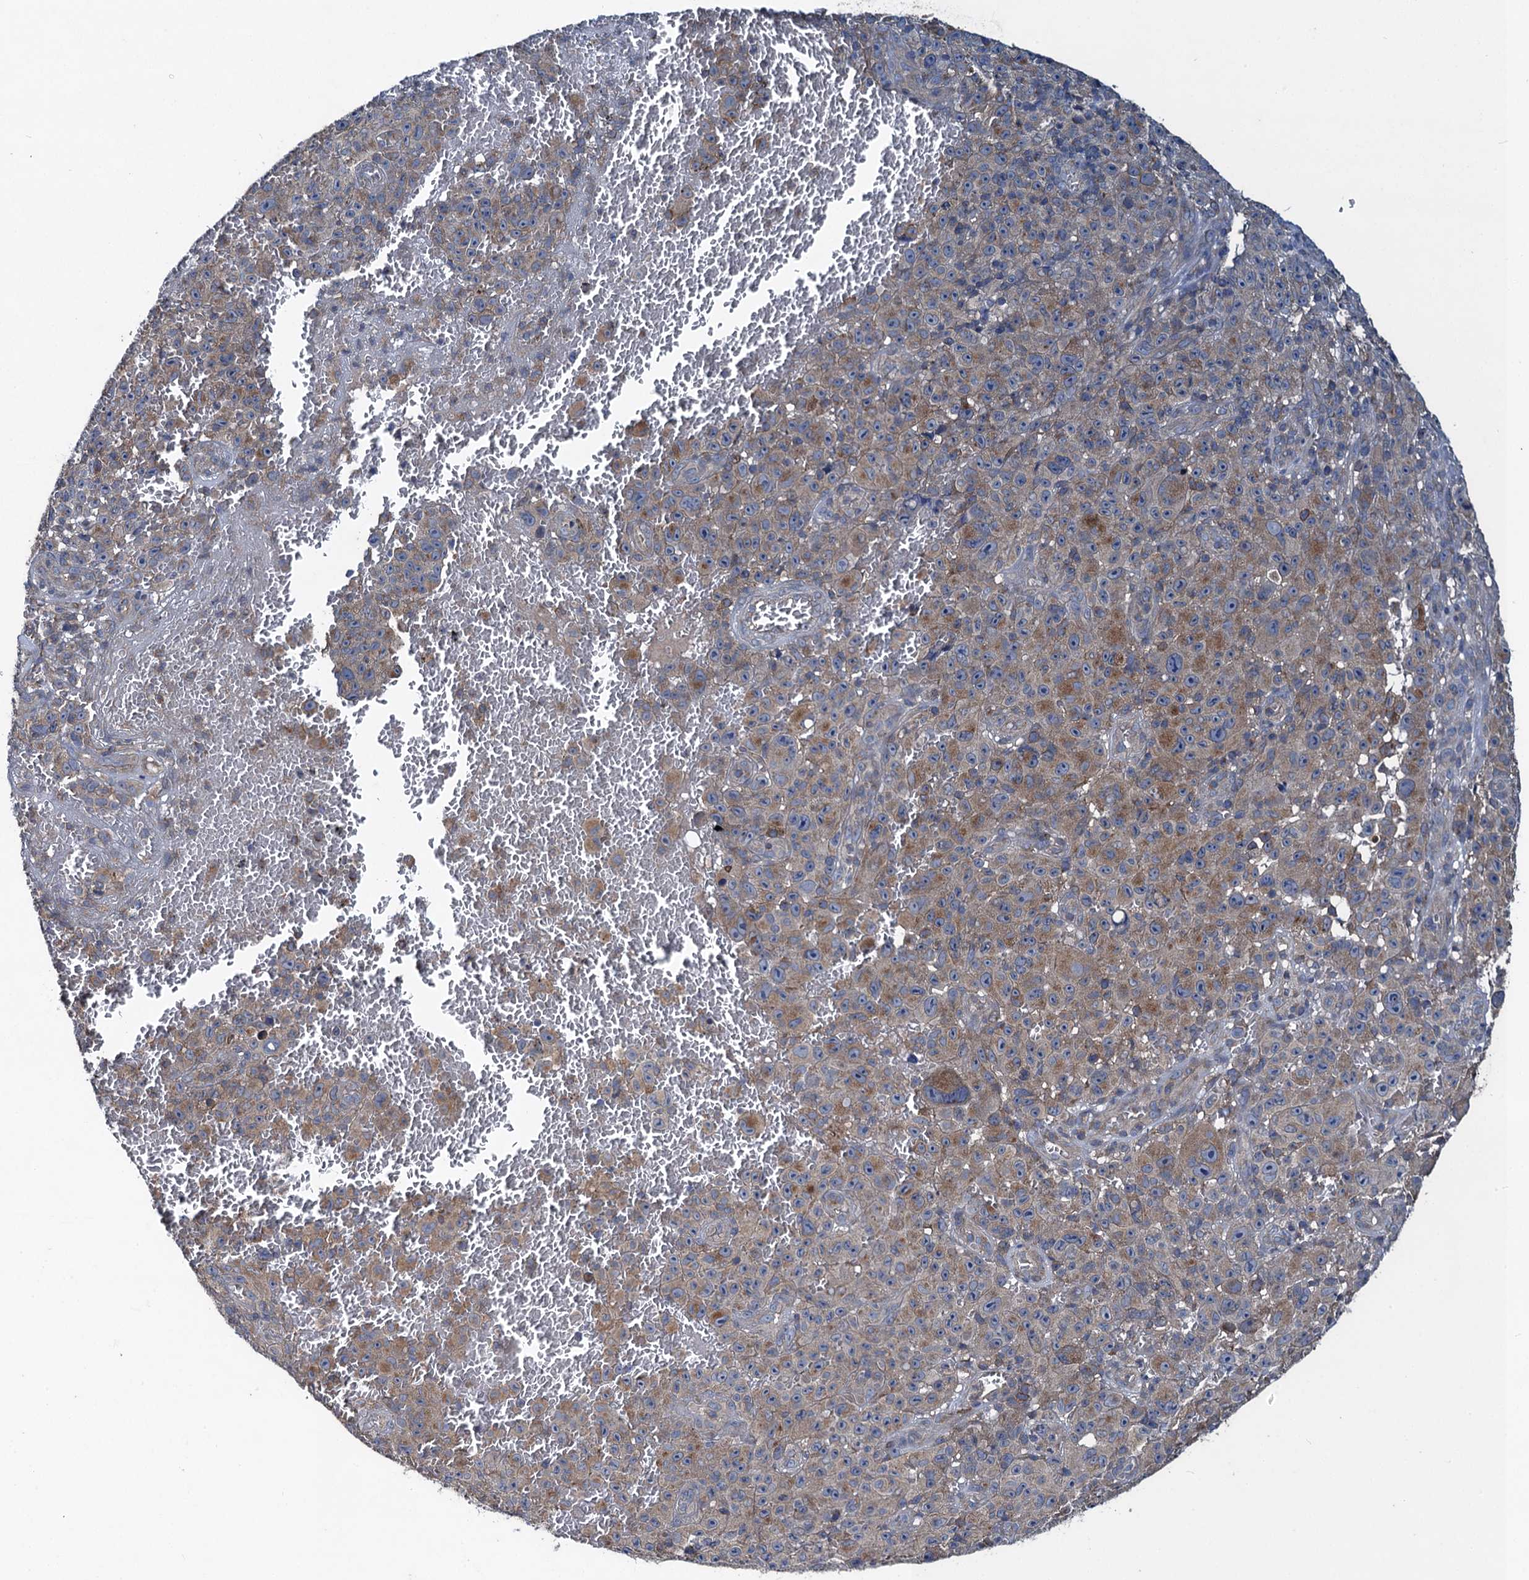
{"staining": {"intensity": "moderate", "quantity": "25%-75%", "location": "cytoplasmic/membranous"}, "tissue": "melanoma", "cell_type": "Tumor cells", "image_type": "cancer", "snomed": [{"axis": "morphology", "description": "Malignant melanoma, NOS"}, {"axis": "topography", "description": "Skin"}], "caption": "A brown stain highlights moderate cytoplasmic/membranous staining of a protein in malignant melanoma tumor cells. (IHC, brightfield microscopy, high magnification).", "gene": "SNAP29", "patient": {"sex": "female", "age": 82}}